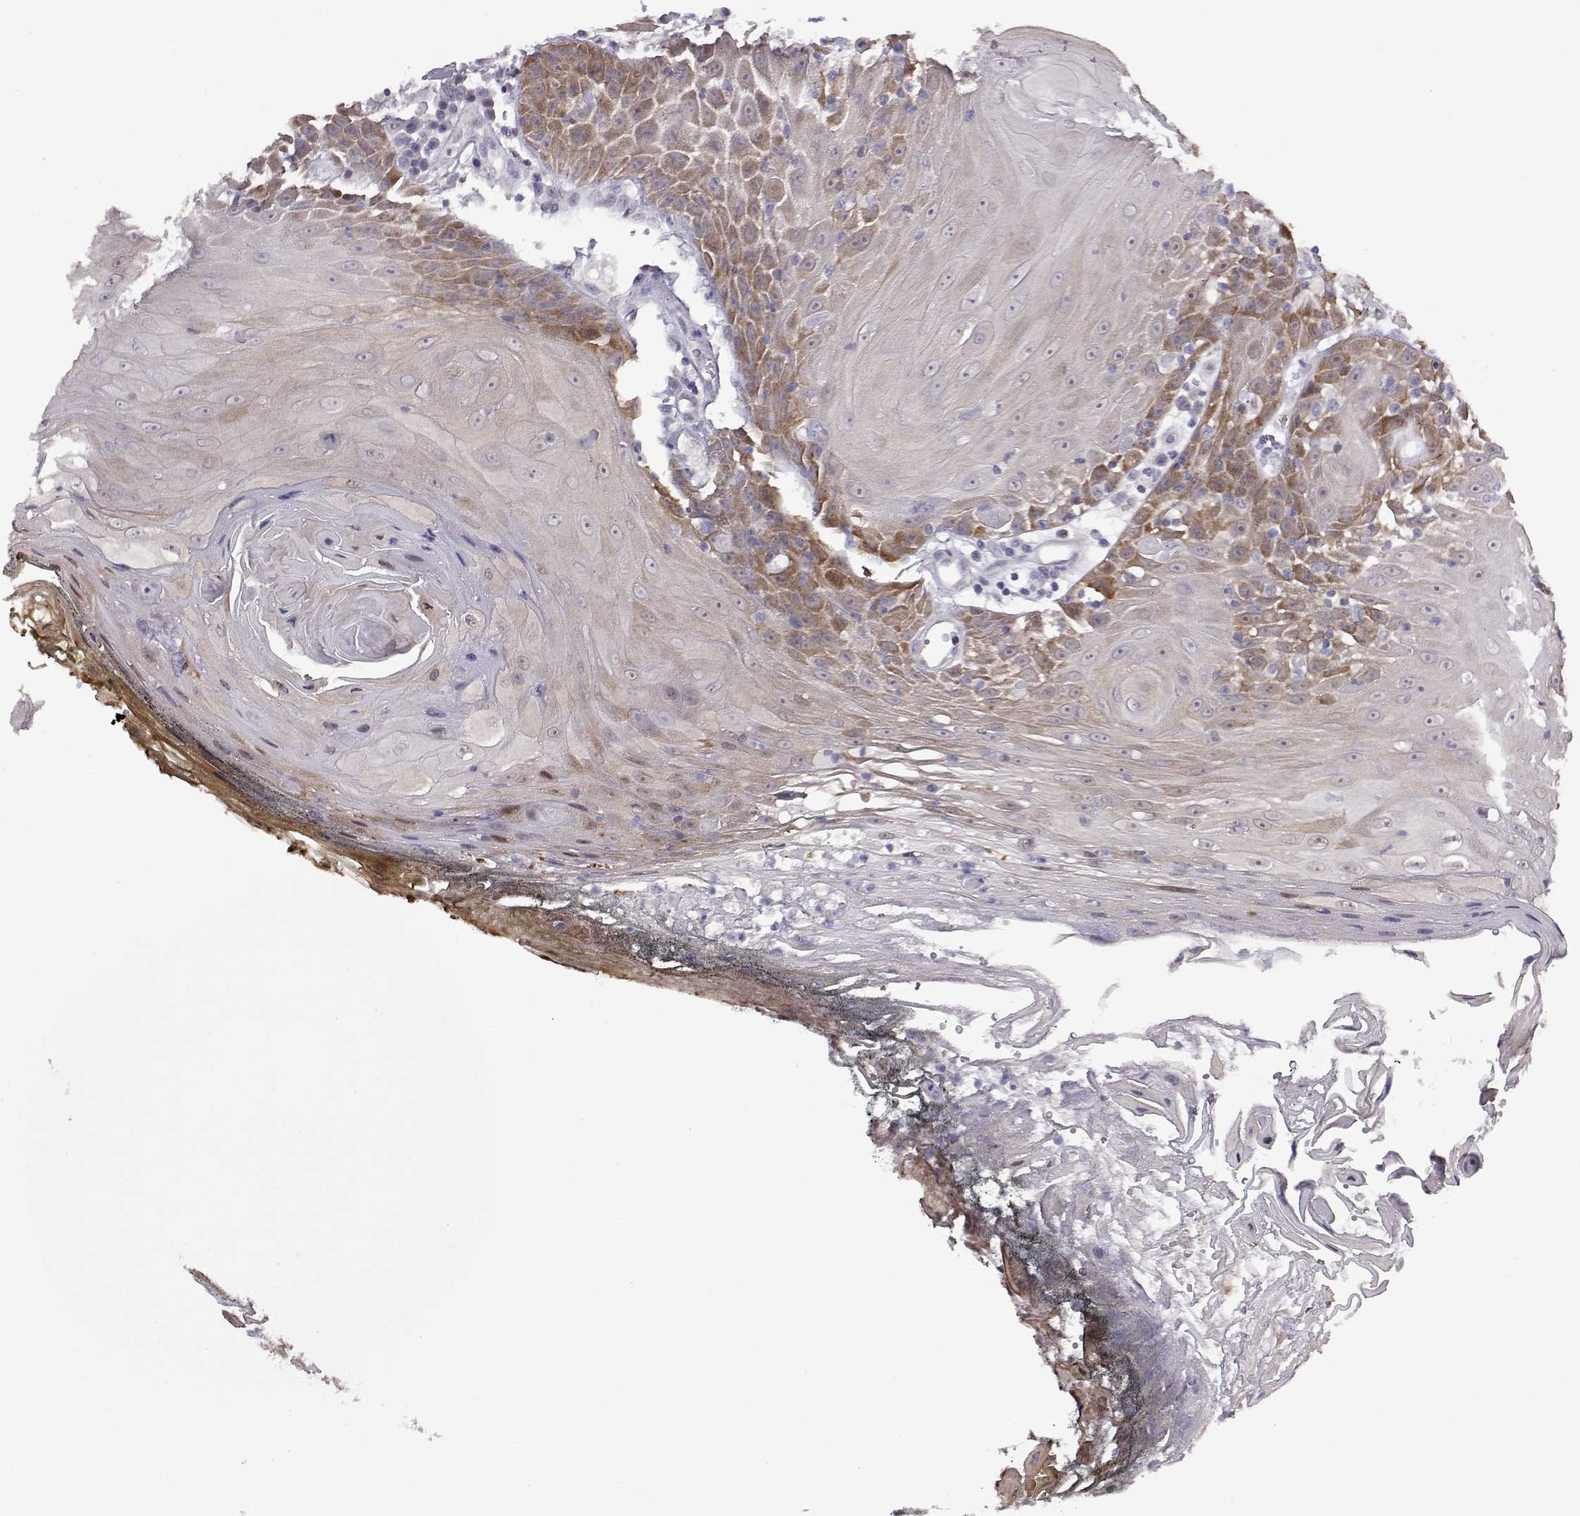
{"staining": {"intensity": "moderate", "quantity": "25%-75%", "location": "cytoplasmic/membranous"}, "tissue": "head and neck cancer", "cell_type": "Tumor cells", "image_type": "cancer", "snomed": [{"axis": "morphology", "description": "Squamous cell carcinoma, NOS"}, {"axis": "topography", "description": "Head-Neck"}], "caption": "Squamous cell carcinoma (head and neck) stained for a protein demonstrates moderate cytoplasmic/membranous positivity in tumor cells.", "gene": "VGF", "patient": {"sex": "male", "age": 52}}